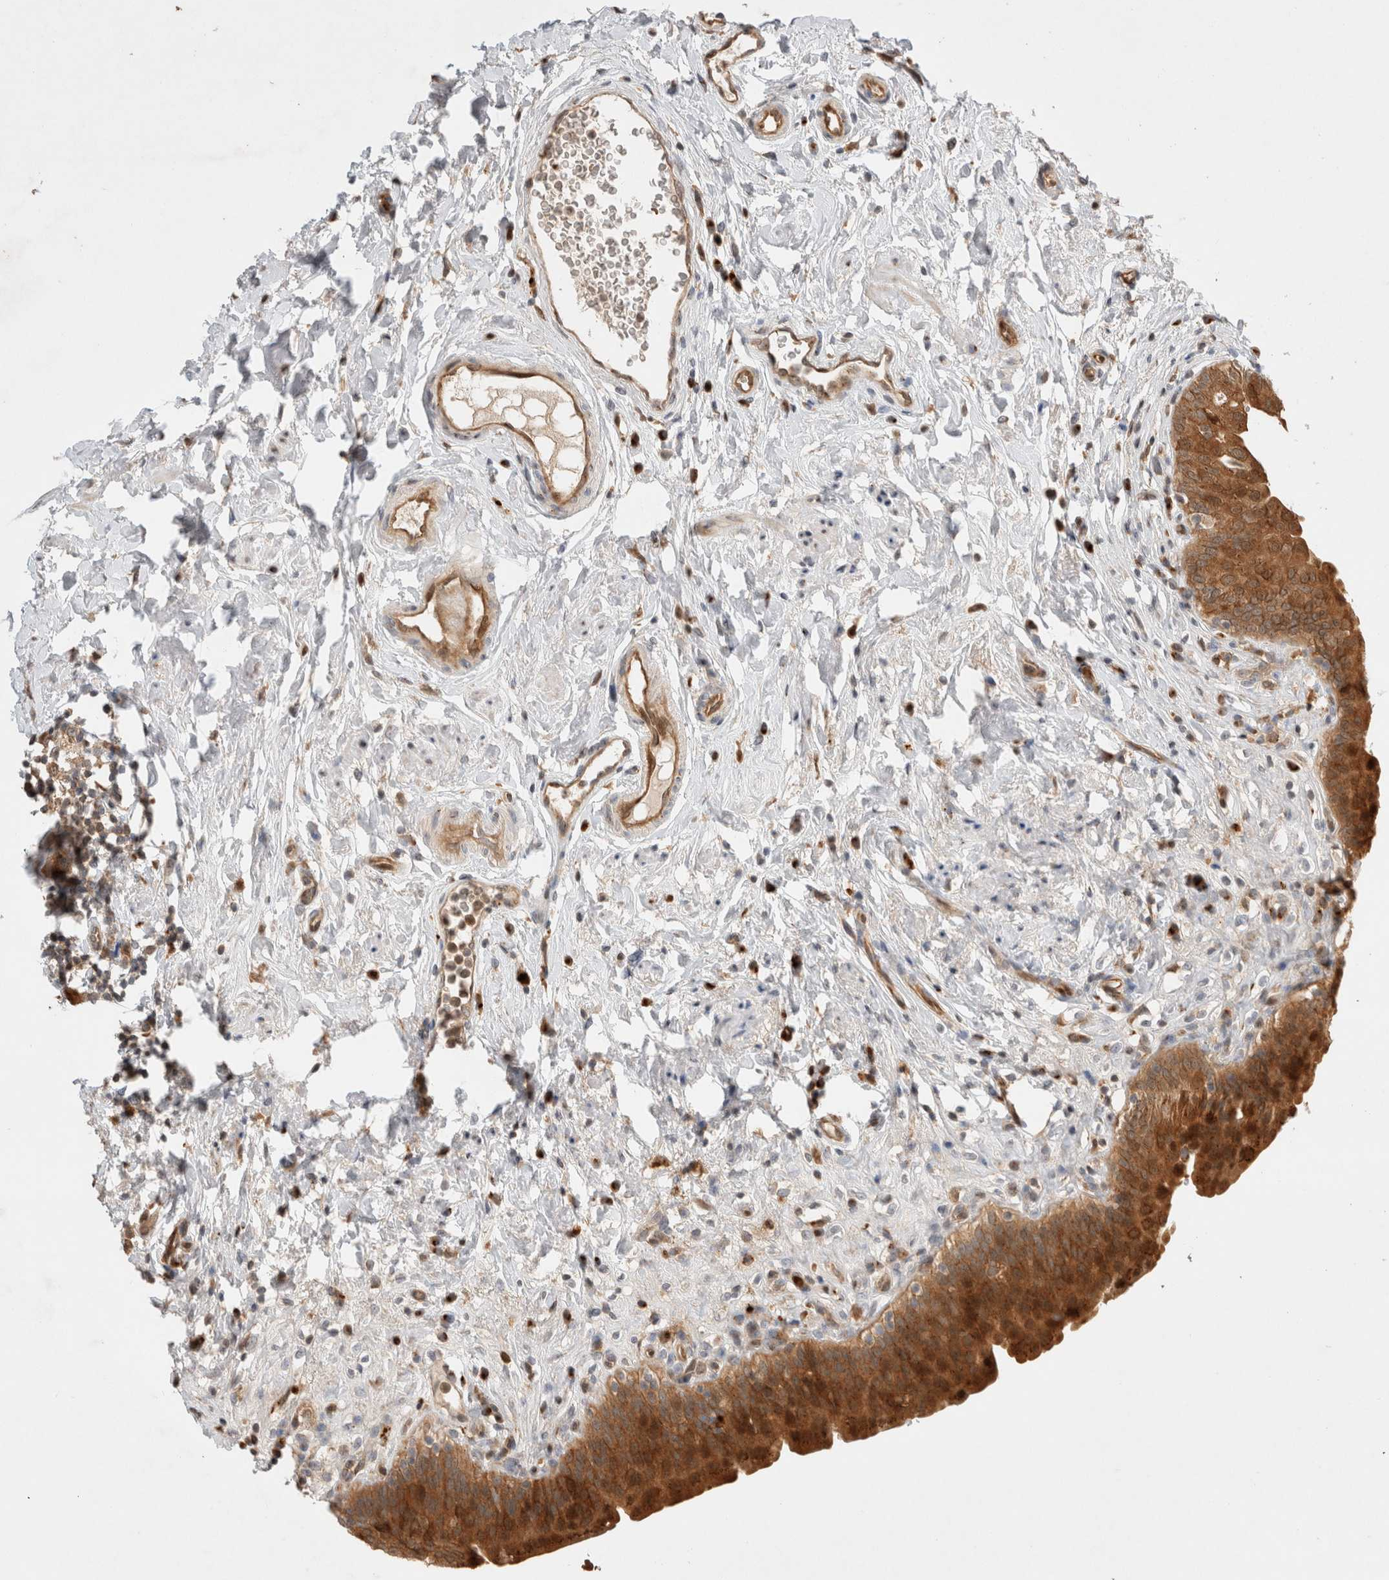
{"staining": {"intensity": "strong", "quantity": ">75%", "location": "cytoplasmic/membranous,nuclear"}, "tissue": "urinary bladder", "cell_type": "Urothelial cells", "image_type": "normal", "snomed": [{"axis": "morphology", "description": "Normal tissue, NOS"}, {"axis": "topography", "description": "Urinary bladder"}], "caption": "Immunohistochemical staining of normal urinary bladder displays high levels of strong cytoplasmic/membranous,nuclear expression in about >75% of urothelial cells.", "gene": "OTUD6B", "patient": {"sex": "male", "age": 83}}